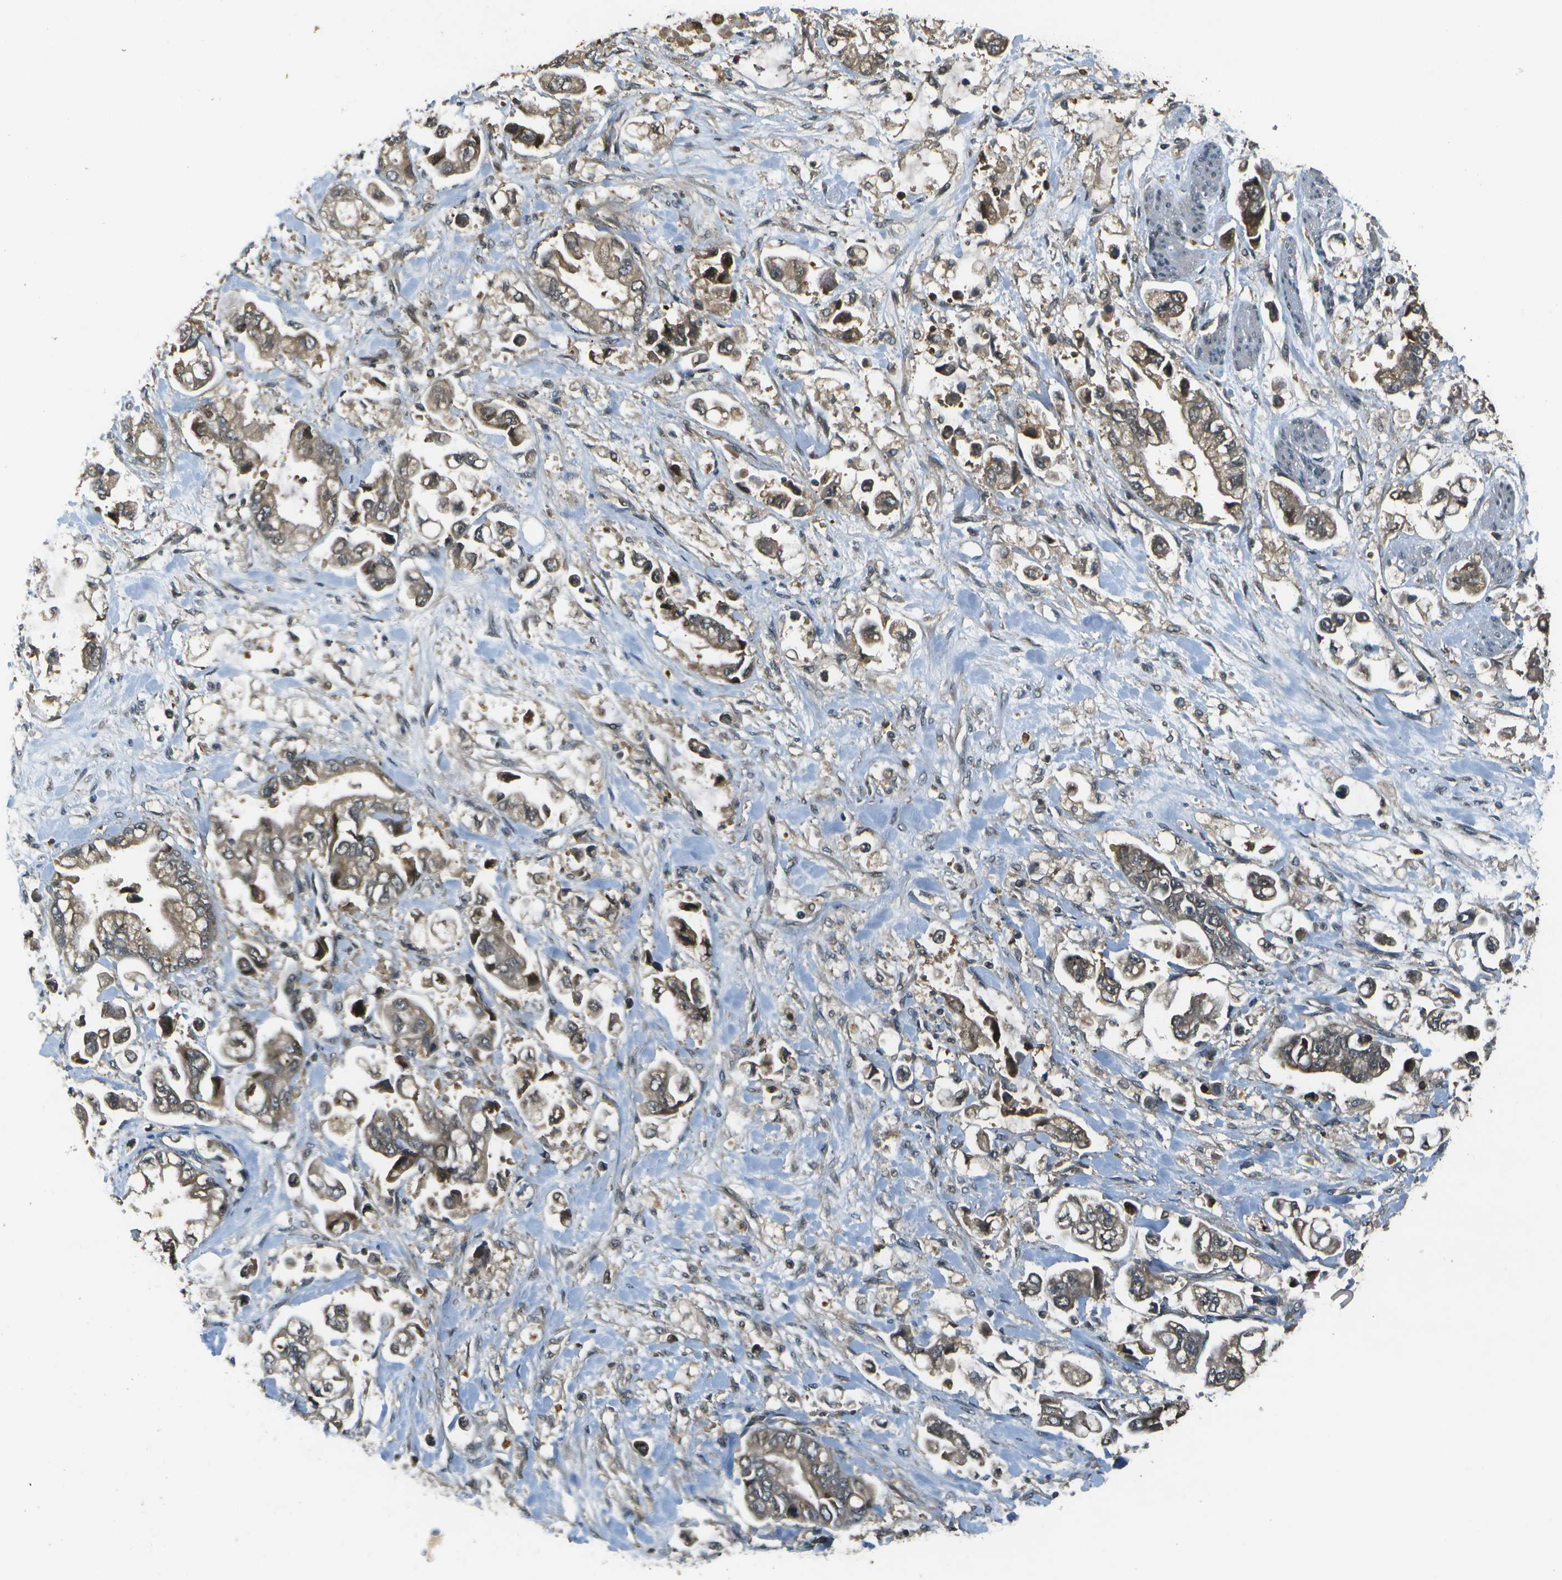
{"staining": {"intensity": "moderate", "quantity": ">75%", "location": "cytoplasmic/membranous,nuclear"}, "tissue": "stomach cancer", "cell_type": "Tumor cells", "image_type": "cancer", "snomed": [{"axis": "morphology", "description": "Normal tissue, NOS"}, {"axis": "morphology", "description": "Adenocarcinoma, NOS"}, {"axis": "topography", "description": "Stomach"}], "caption": "Immunohistochemistry (IHC) image of neoplastic tissue: stomach cancer stained using immunohistochemistry (IHC) exhibits medium levels of moderate protein expression localized specifically in the cytoplasmic/membranous and nuclear of tumor cells, appearing as a cytoplasmic/membranous and nuclear brown color.", "gene": "GANC", "patient": {"sex": "male", "age": 62}}